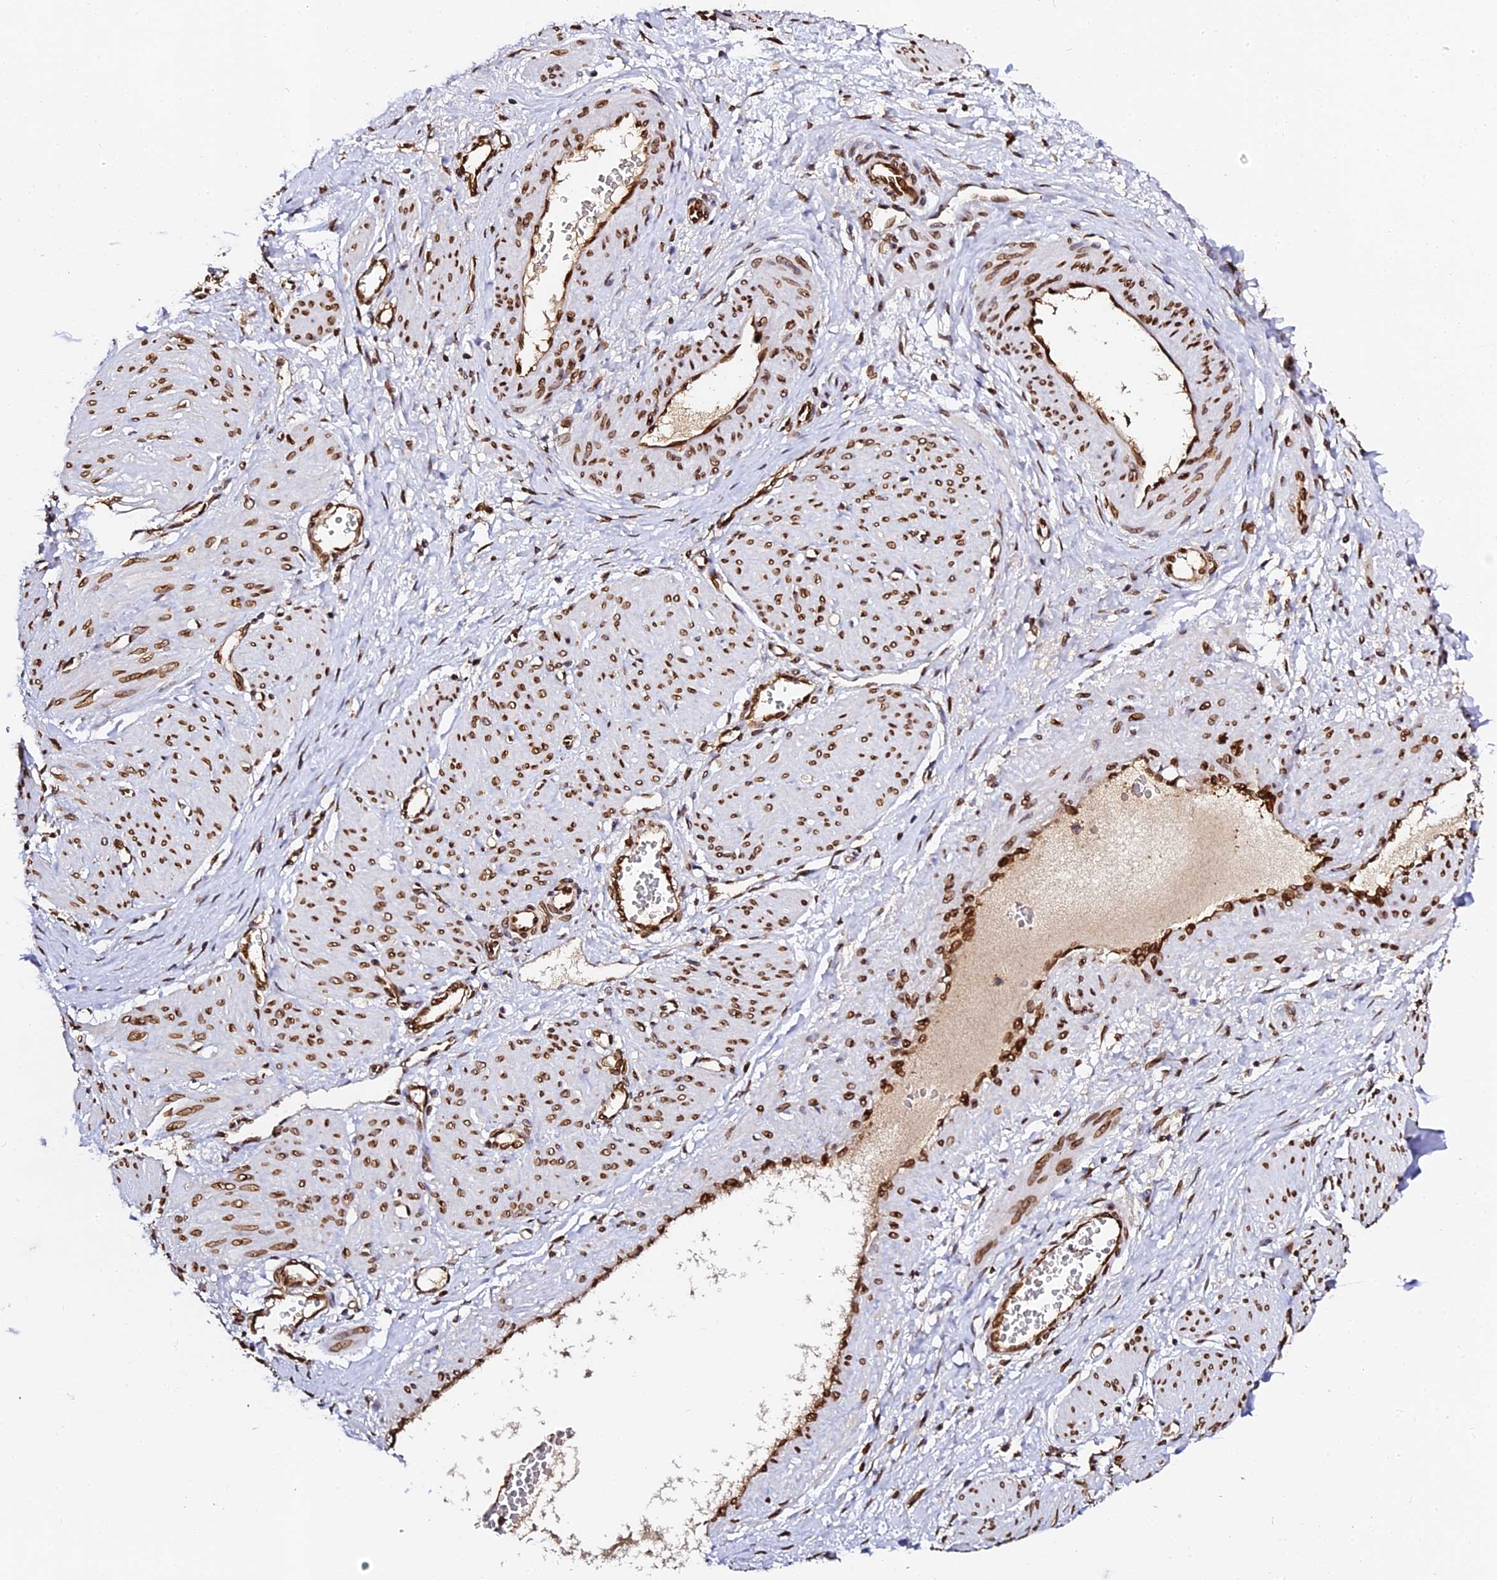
{"staining": {"intensity": "strong", "quantity": ">75%", "location": "cytoplasmic/membranous,nuclear"}, "tissue": "smooth muscle", "cell_type": "Smooth muscle cells", "image_type": "normal", "snomed": [{"axis": "morphology", "description": "Normal tissue, NOS"}, {"axis": "topography", "description": "Endometrium"}], "caption": "This is a micrograph of immunohistochemistry staining of normal smooth muscle, which shows strong expression in the cytoplasmic/membranous,nuclear of smooth muscle cells.", "gene": "ANAPC5", "patient": {"sex": "female", "age": 33}}